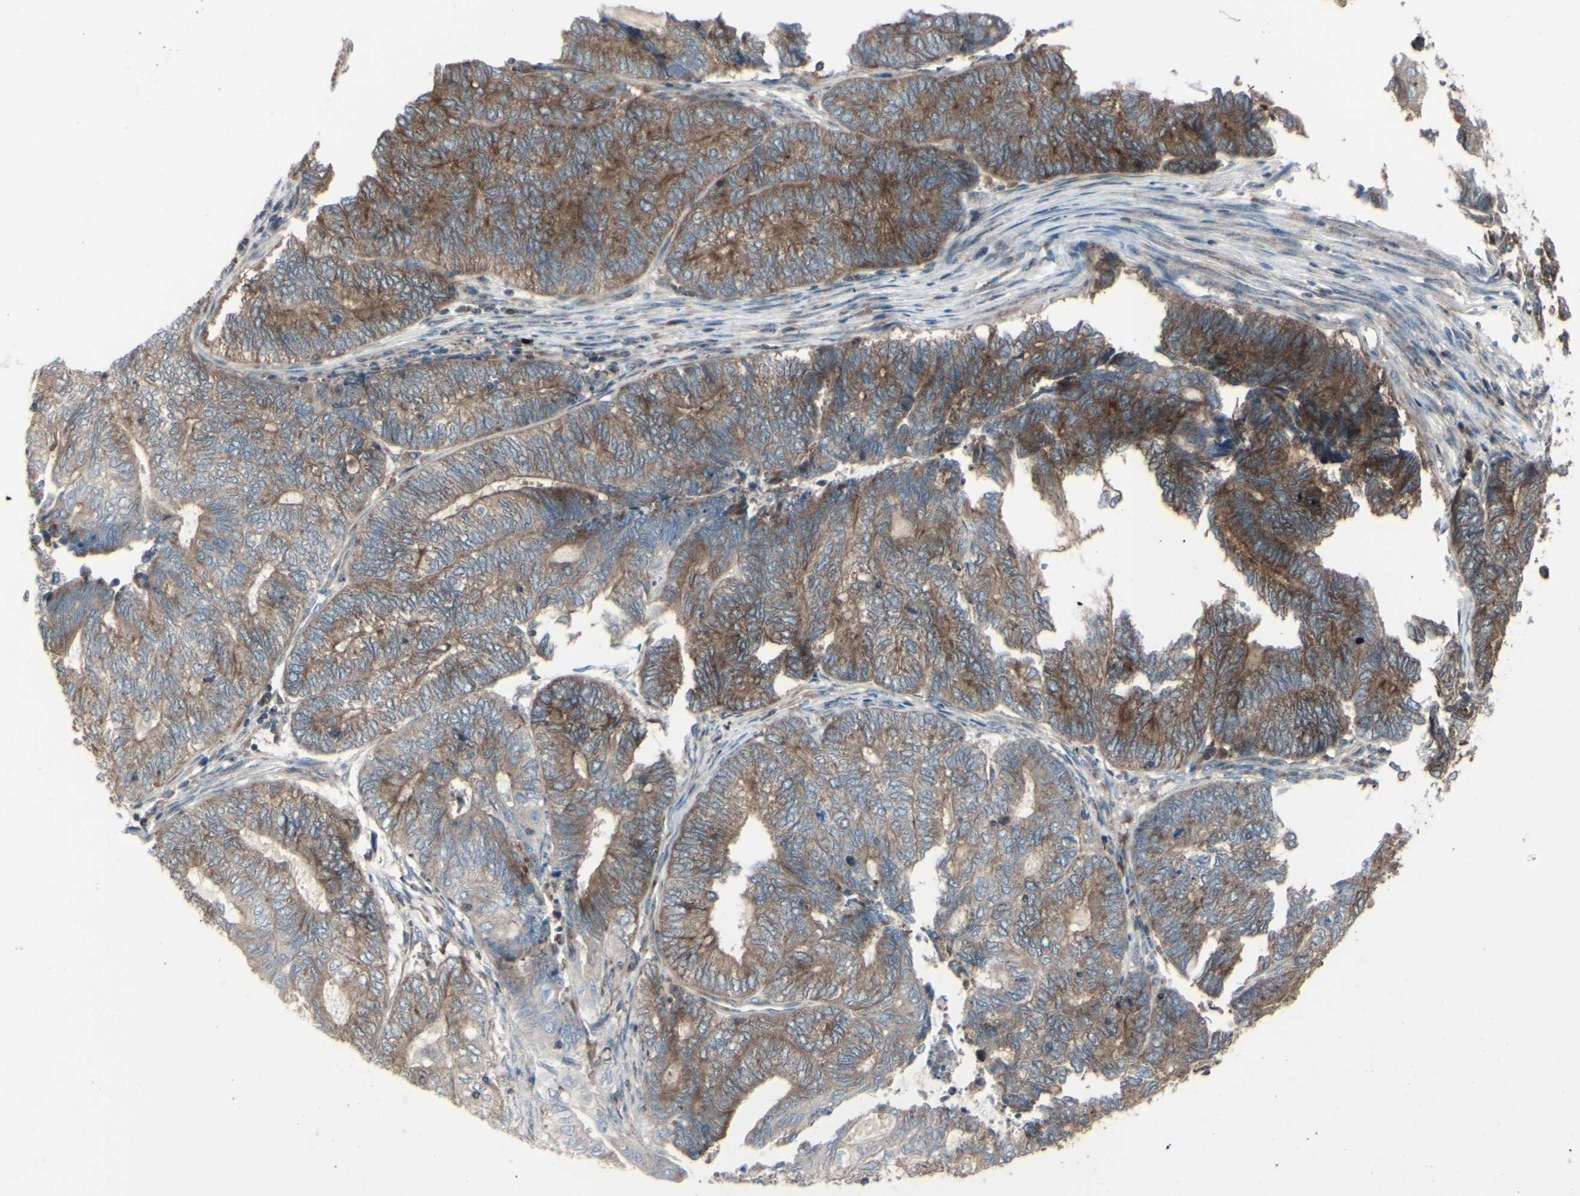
{"staining": {"intensity": "moderate", "quantity": ">75%", "location": "cytoplasmic/membranous"}, "tissue": "endometrial cancer", "cell_type": "Tumor cells", "image_type": "cancer", "snomed": [{"axis": "morphology", "description": "Adenocarcinoma, NOS"}, {"axis": "topography", "description": "Uterus"}, {"axis": "topography", "description": "Endometrium"}], "caption": "There is medium levels of moderate cytoplasmic/membranous expression in tumor cells of adenocarcinoma (endometrial), as demonstrated by immunohistochemical staining (brown color).", "gene": "NAPA", "patient": {"sex": "female", "age": 70}}